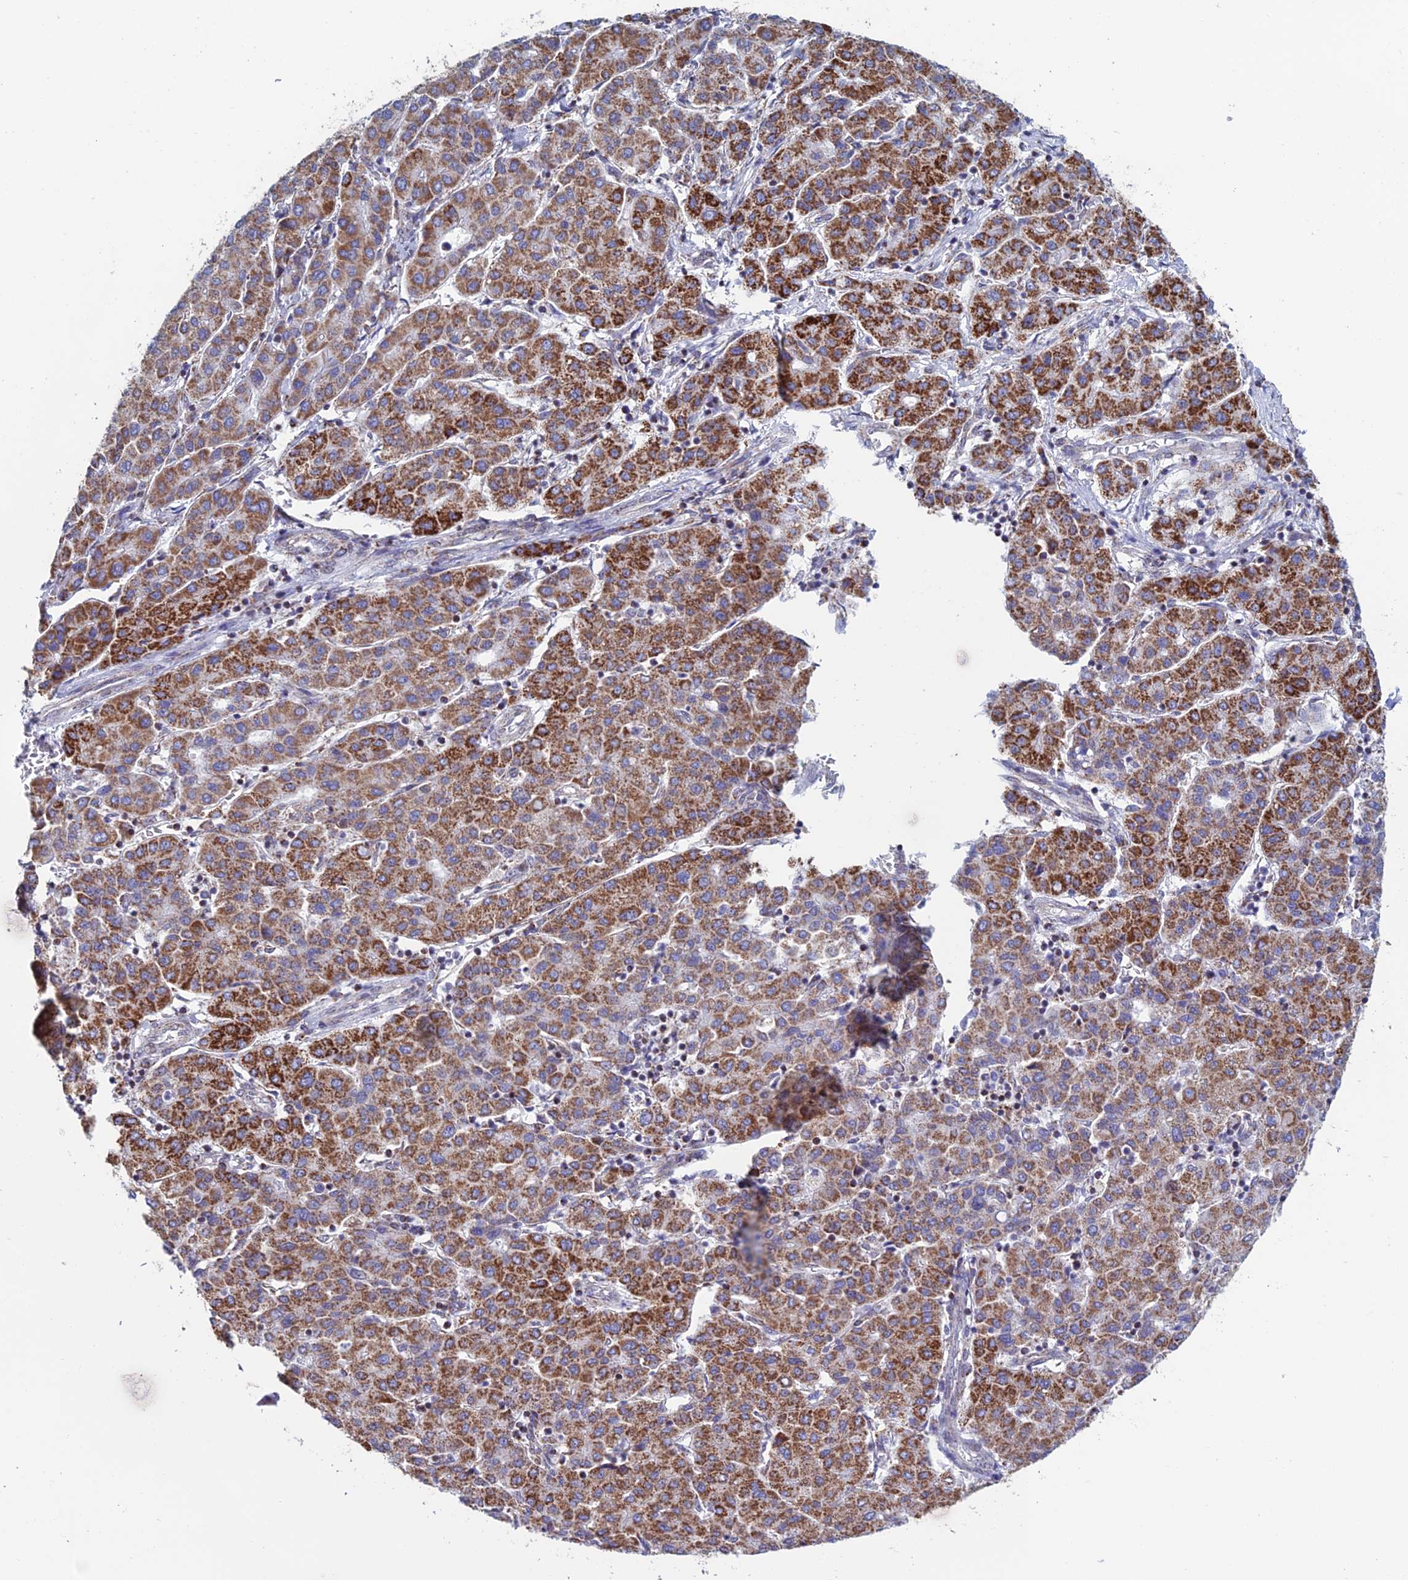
{"staining": {"intensity": "strong", "quantity": ">75%", "location": "cytoplasmic/membranous"}, "tissue": "liver cancer", "cell_type": "Tumor cells", "image_type": "cancer", "snomed": [{"axis": "morphology", "description": "Carcinoma, Hepatocellular, NOS"}, {"axis": "topography", "description": "Liver"}], "caption": "Strong cytoplasmic/membranous protein positivity is present in about >75% of tumor cells in liver cancer.", "gene": "ZNG1B", "patient": {"sex": "male", "age": 65}}